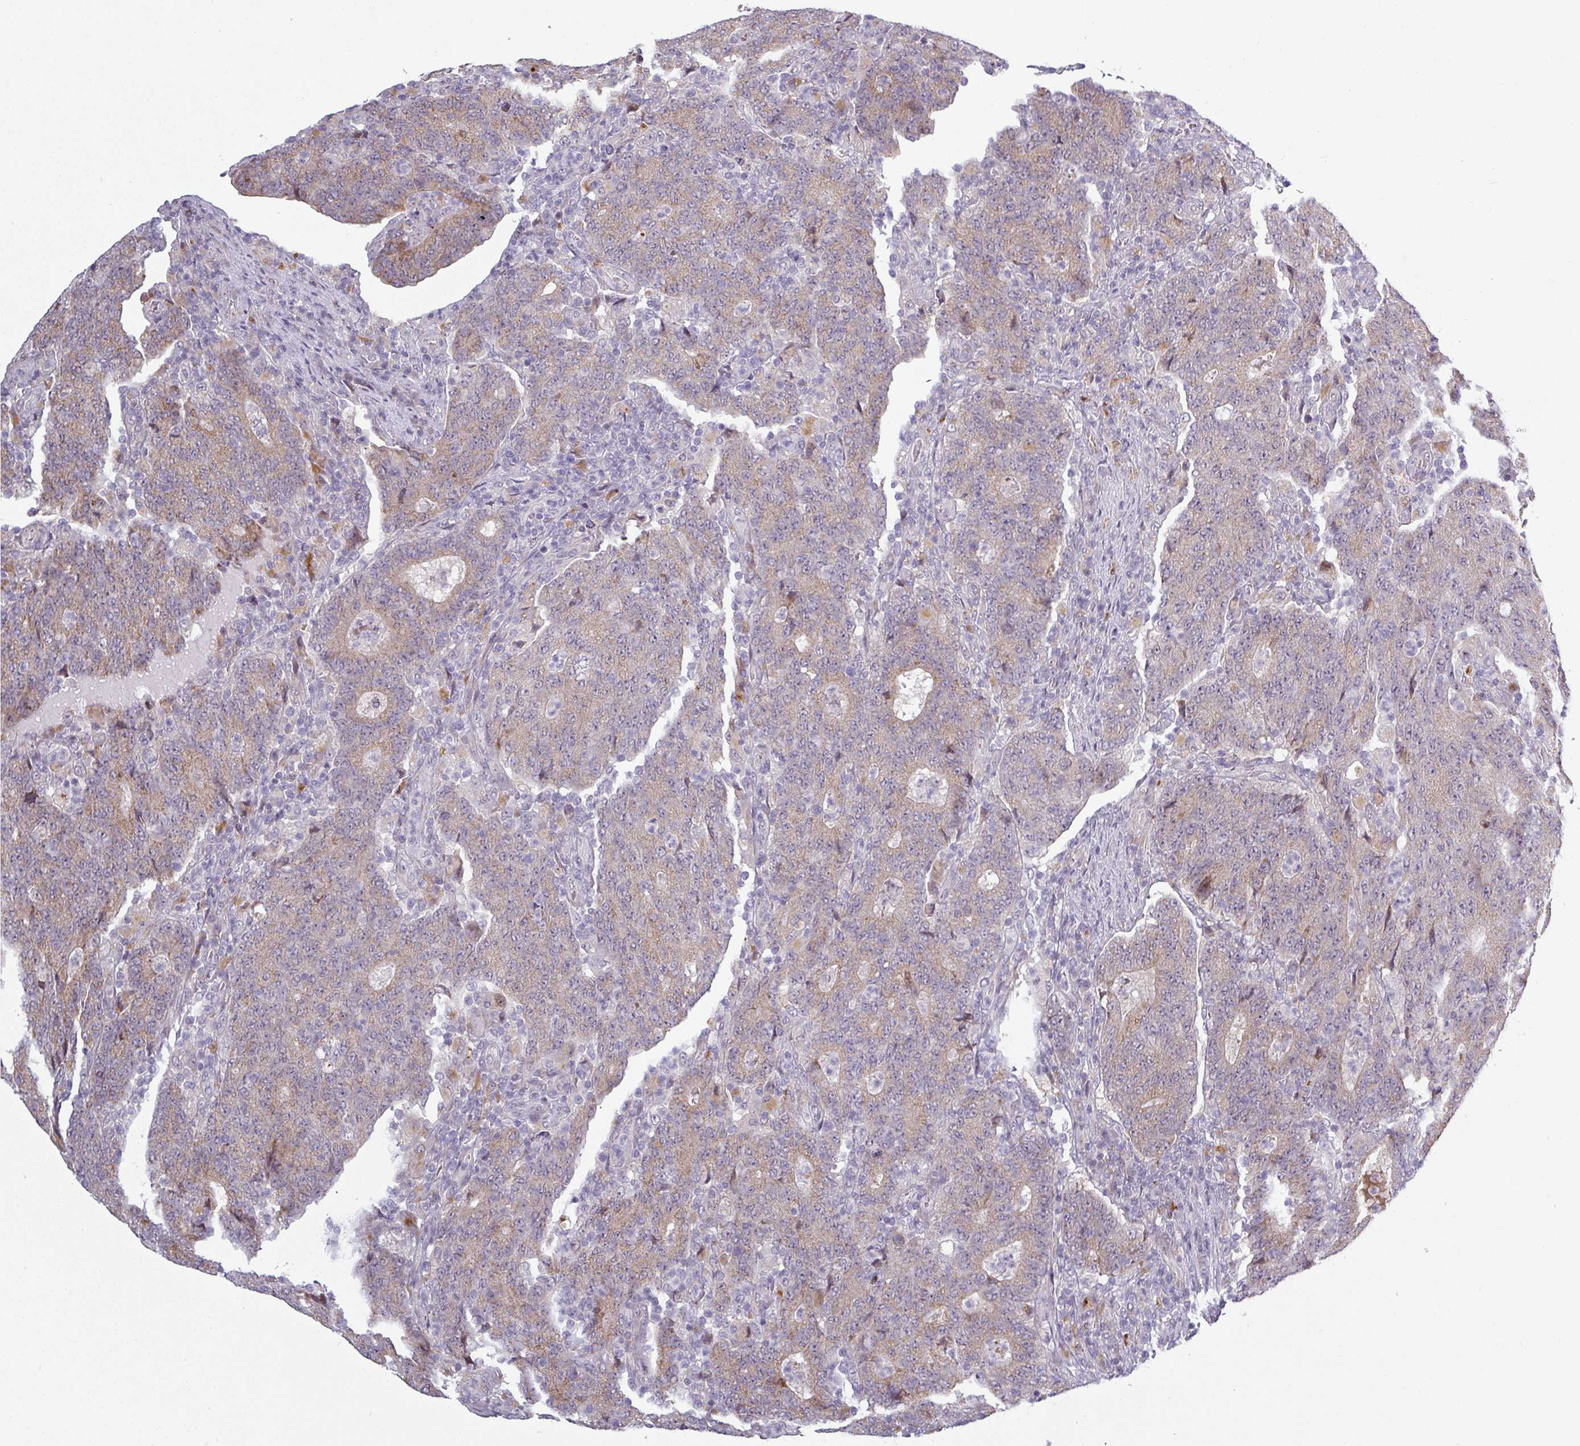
{"staining": {"intensity": "weak", "quantity": ">75%", "location": "cytoplasmic/membranous"}, "tissue": "colorectal cancer", "cell_type": "Tumor cells", "image_type": "cancer", "snomed": [{"axis": "morphology", "description": "Adenocarcinoma, NOS"}, {"axis": "topography", "description": "Colon"}], "caption": "Protein expression analysis of human colorectal cancer reveals weak cytoplasmic/membranous positivity in approximately >75% of tumor cells.", "gene": "C2orf16", "patient": {"sex": "female", "age": 75}}